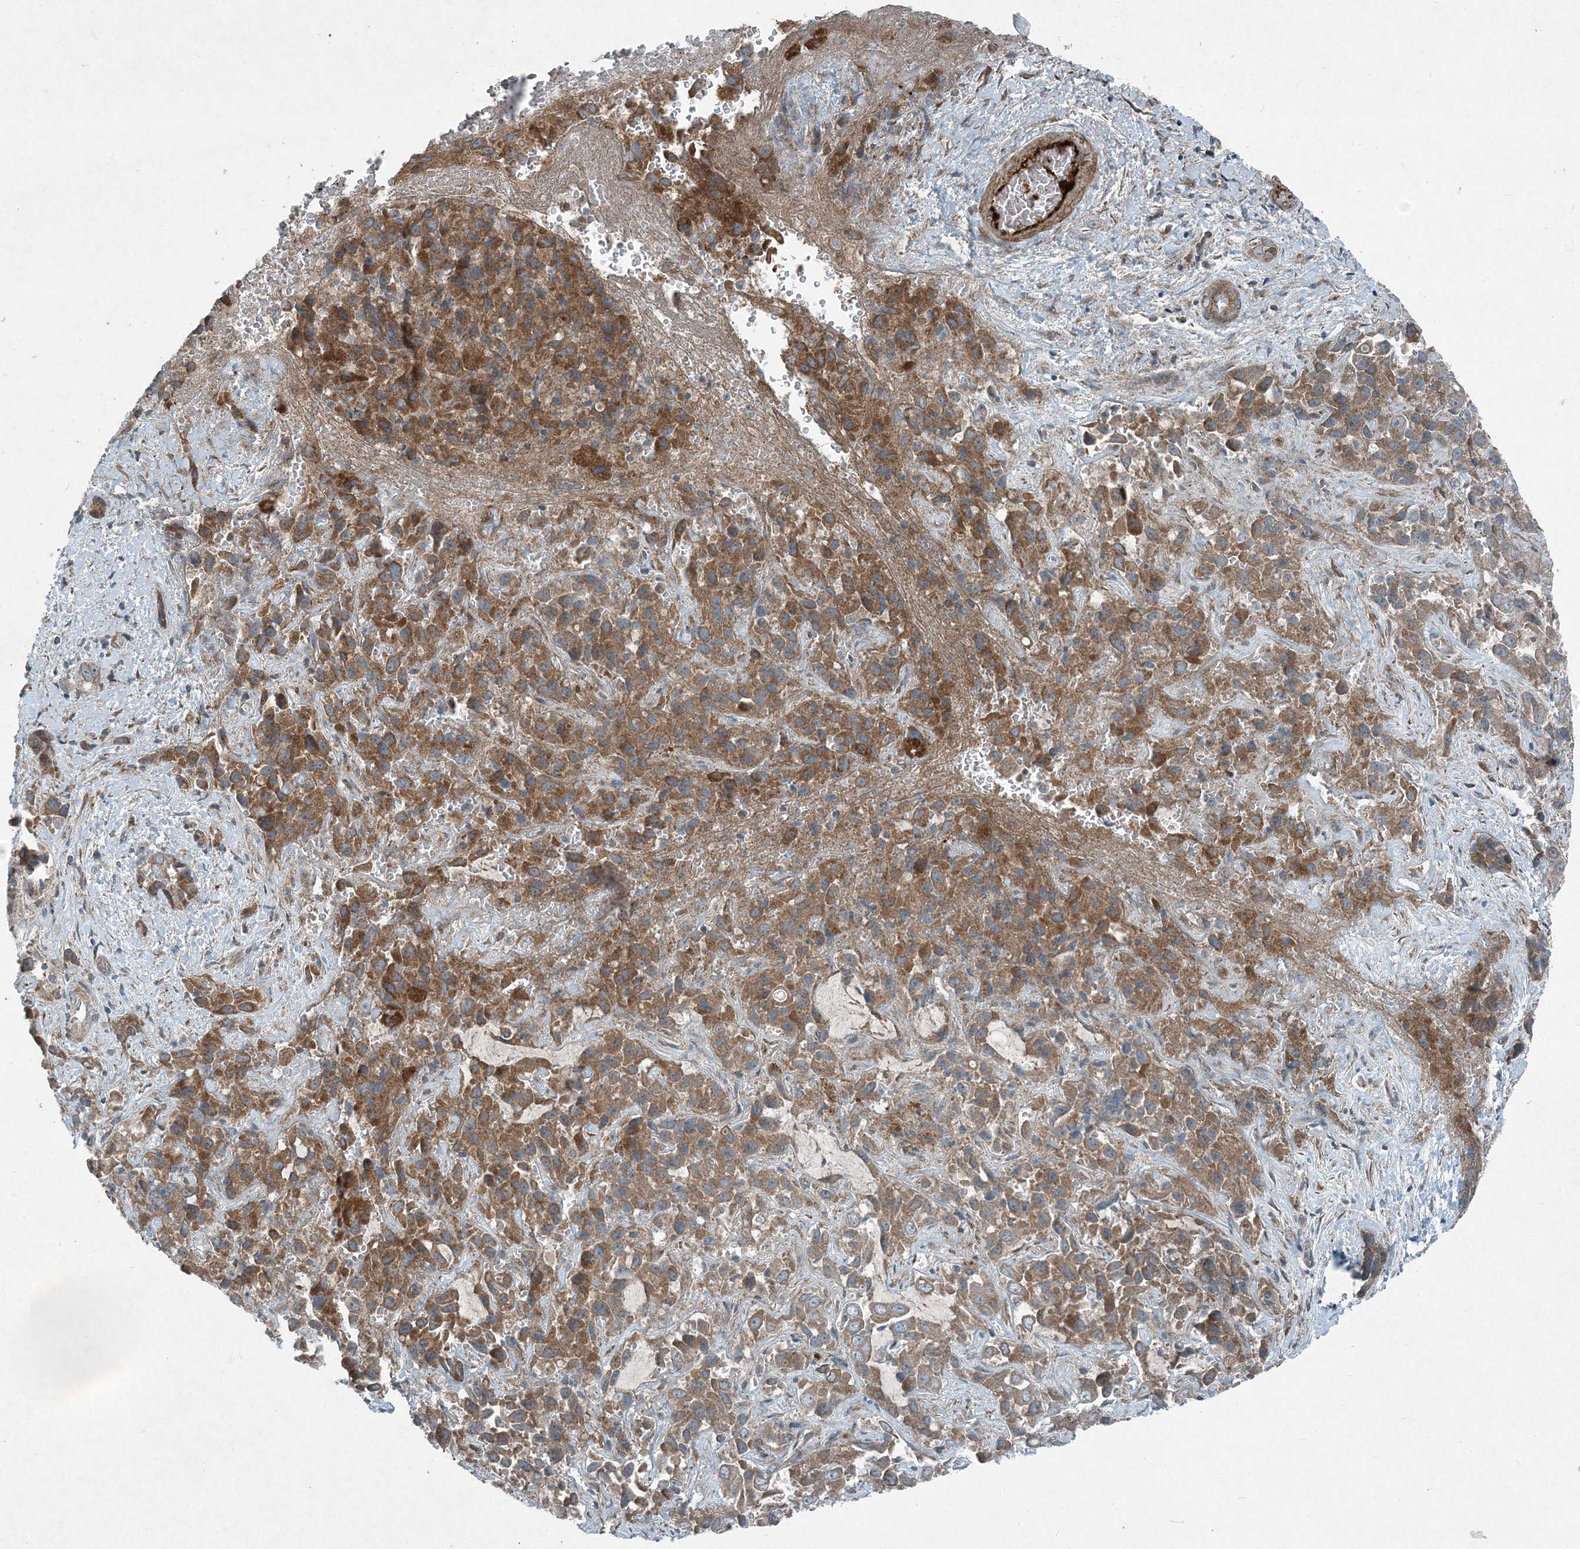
{"staining": {"intensity": "moderate", "quantity": ">75%", "location": "cytoplasmic/membranous"}, "tissue": "liver cancer", "cell_type": "Tumor cells", "image_type": "cancer", "snomed": [{"axis": "morphology", "description": "Cholangiocarcinoma"}, {"axis": "topography", "description": "Liver"}], "caption": "Immunohistochemical staining of liver cancer demonstrates moderate cytoplasmic/membranous protein expression in about >75% of tumor cells. (IHC, brightfield microscopy, high magnification).", "gene": "APOM", "patient": {"sex": "female", "age": 52}}